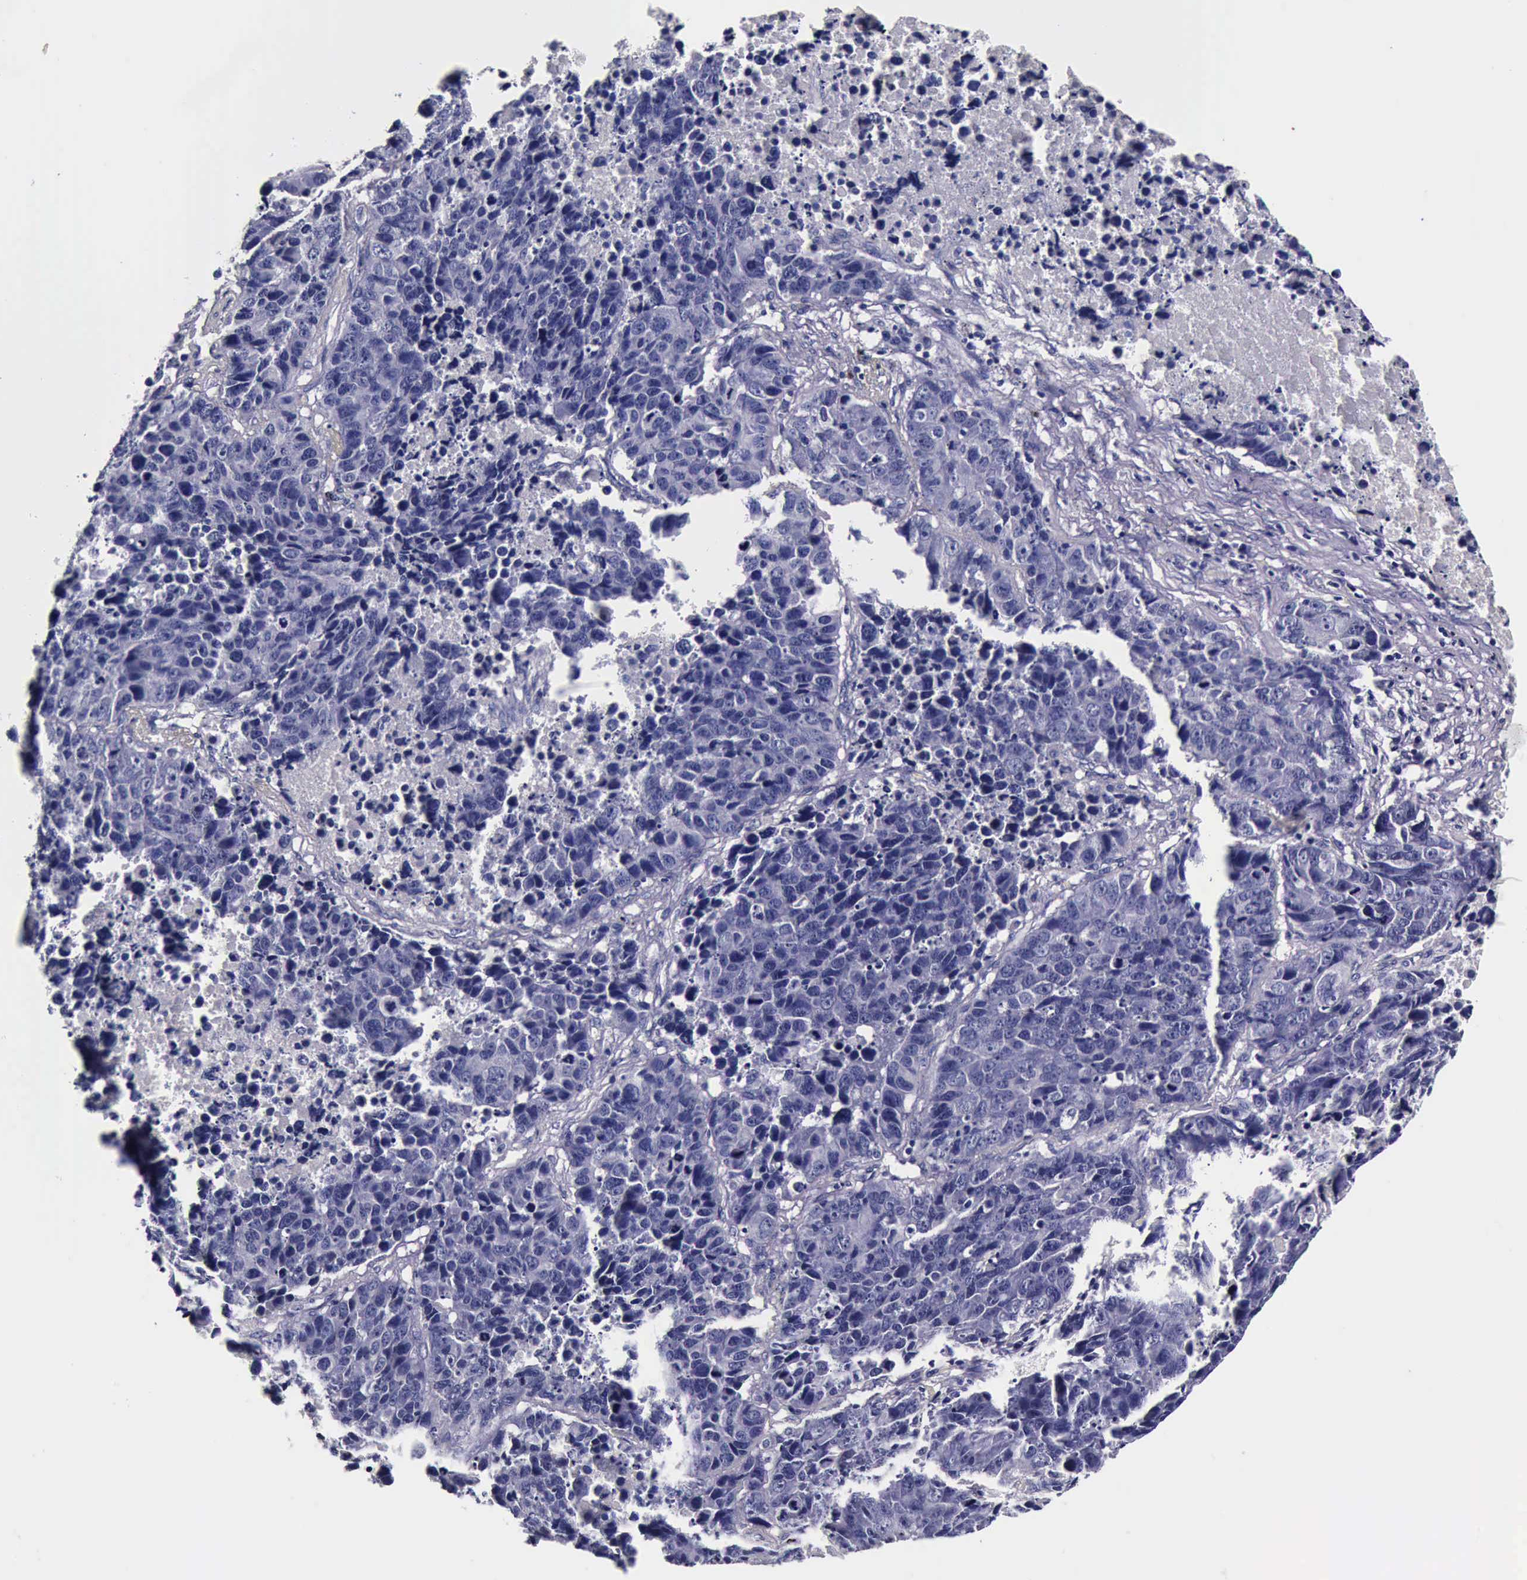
{"staining": {"intensity": "negative", "quantity": "none", "location": "none"}, "tissue": "lung cancer", "cell_type": "Tumor cells", "image_type": "cancer", "snomed": [{"axis": "morphology", "description": "Carcinoid, malignant, NOS"}, {"axis": "topography", "description": "Lung"}], "caption": "High magnification brightfield microscopy of lung cancer stained with DAB (brown) and counterstained with hematoxylin (blue): tumor cells show no significant staining.", "gene": "IAPP", "patient": {"sex": "male", "age": 60}}